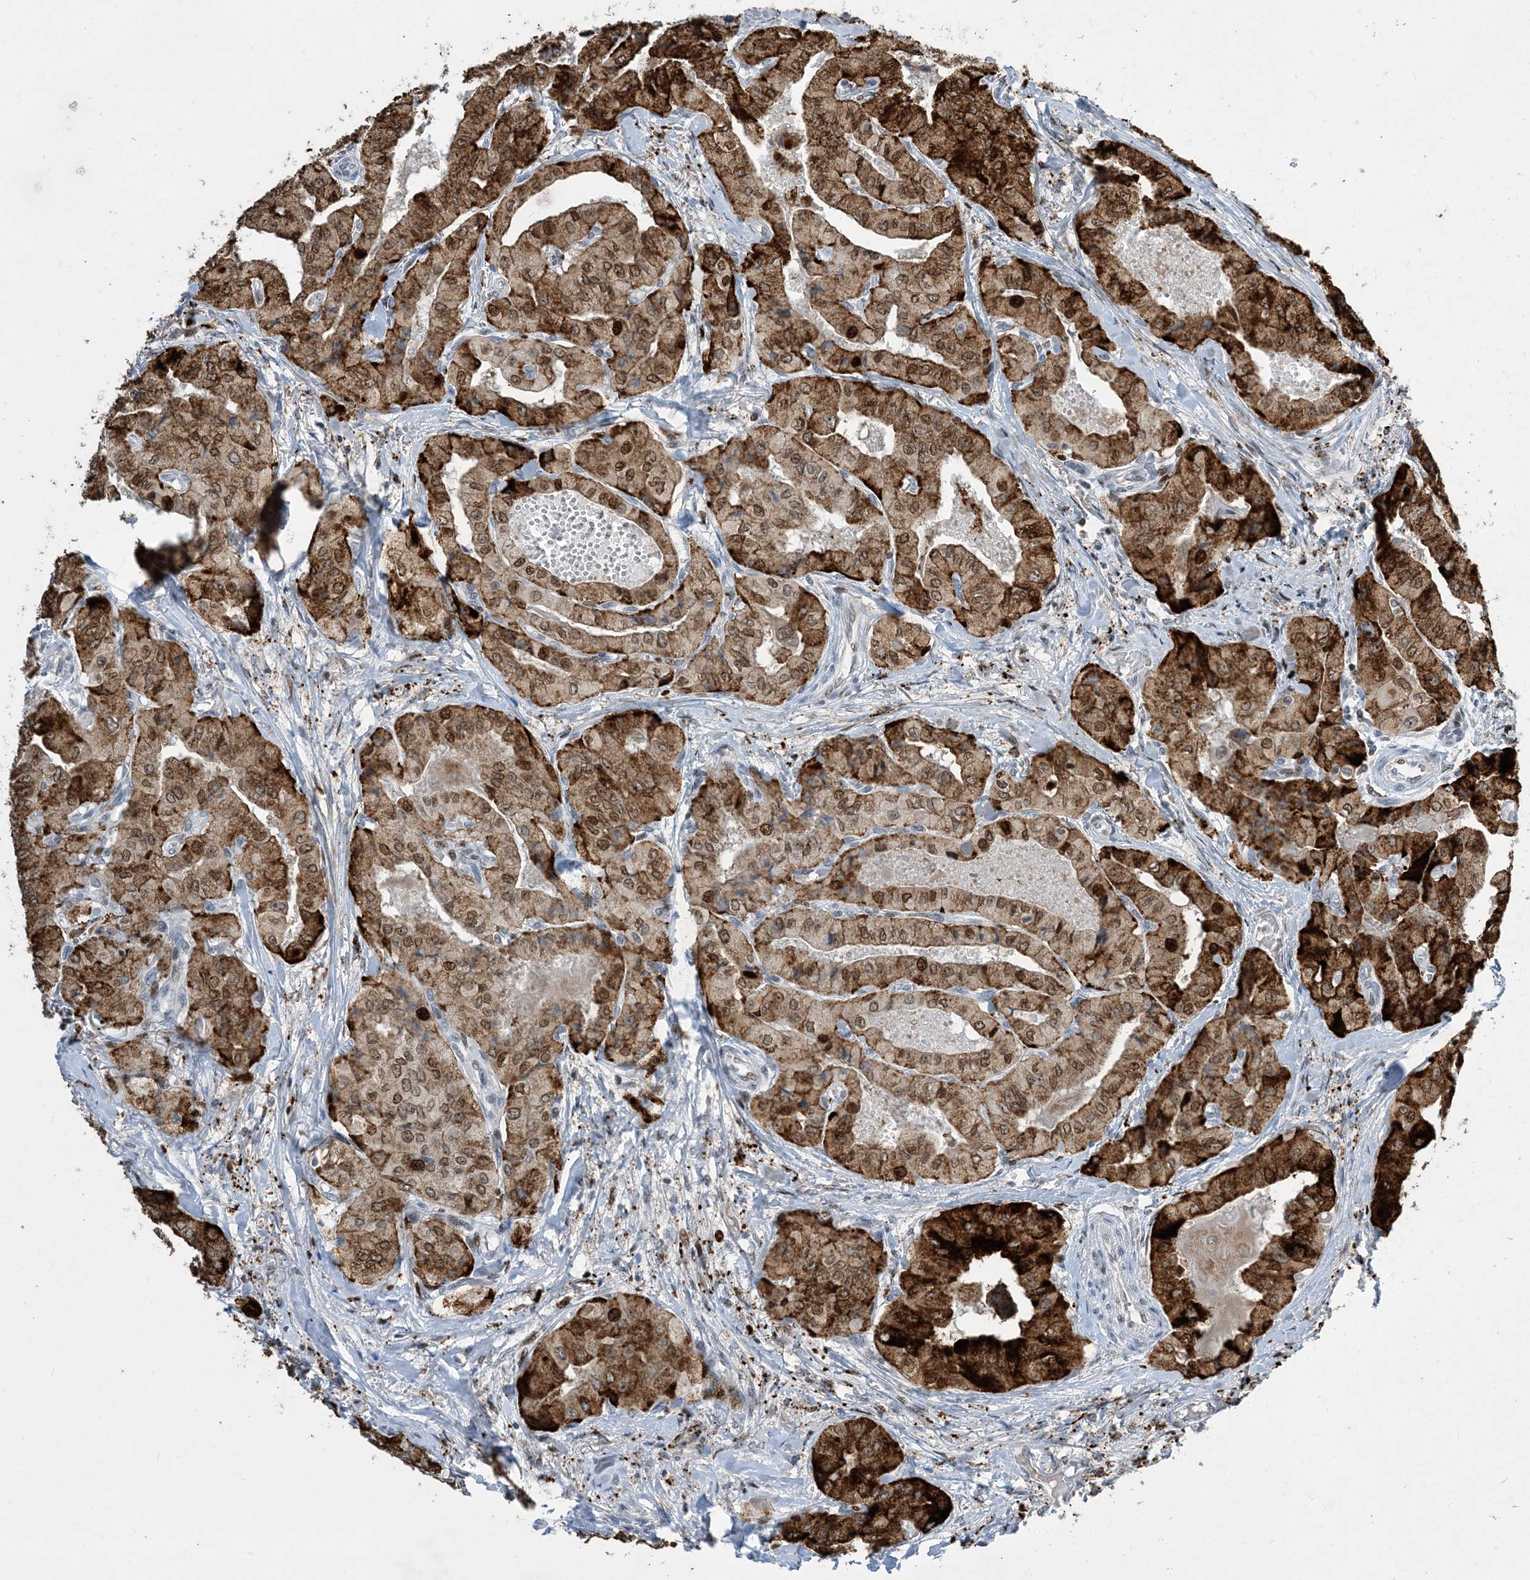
{"staining": {"intensity": "strong", "quantity": ">75%", "location": "cytoplasmic/membranous,nuclear"}, "tissue": "thyroid cancer", "cell_type": "Tumor cells", "image_type": "cancer", "snomed": [{"axis": "morphology", "description": "Papillary adenocarcinoma, NOS"}, {"axis": "topography", "description": "Thyroid gland"}], "caption": "A high-resolution image shows immunohistochemistry staining of papillary adenocarcinoma (thyroid), which displays strong cytoplasmic/membranous and nuclear expression in approximately >75% of tumor cells.", "gene": "SLC25A53", "patient": {"sex": "female", "age": 59}}